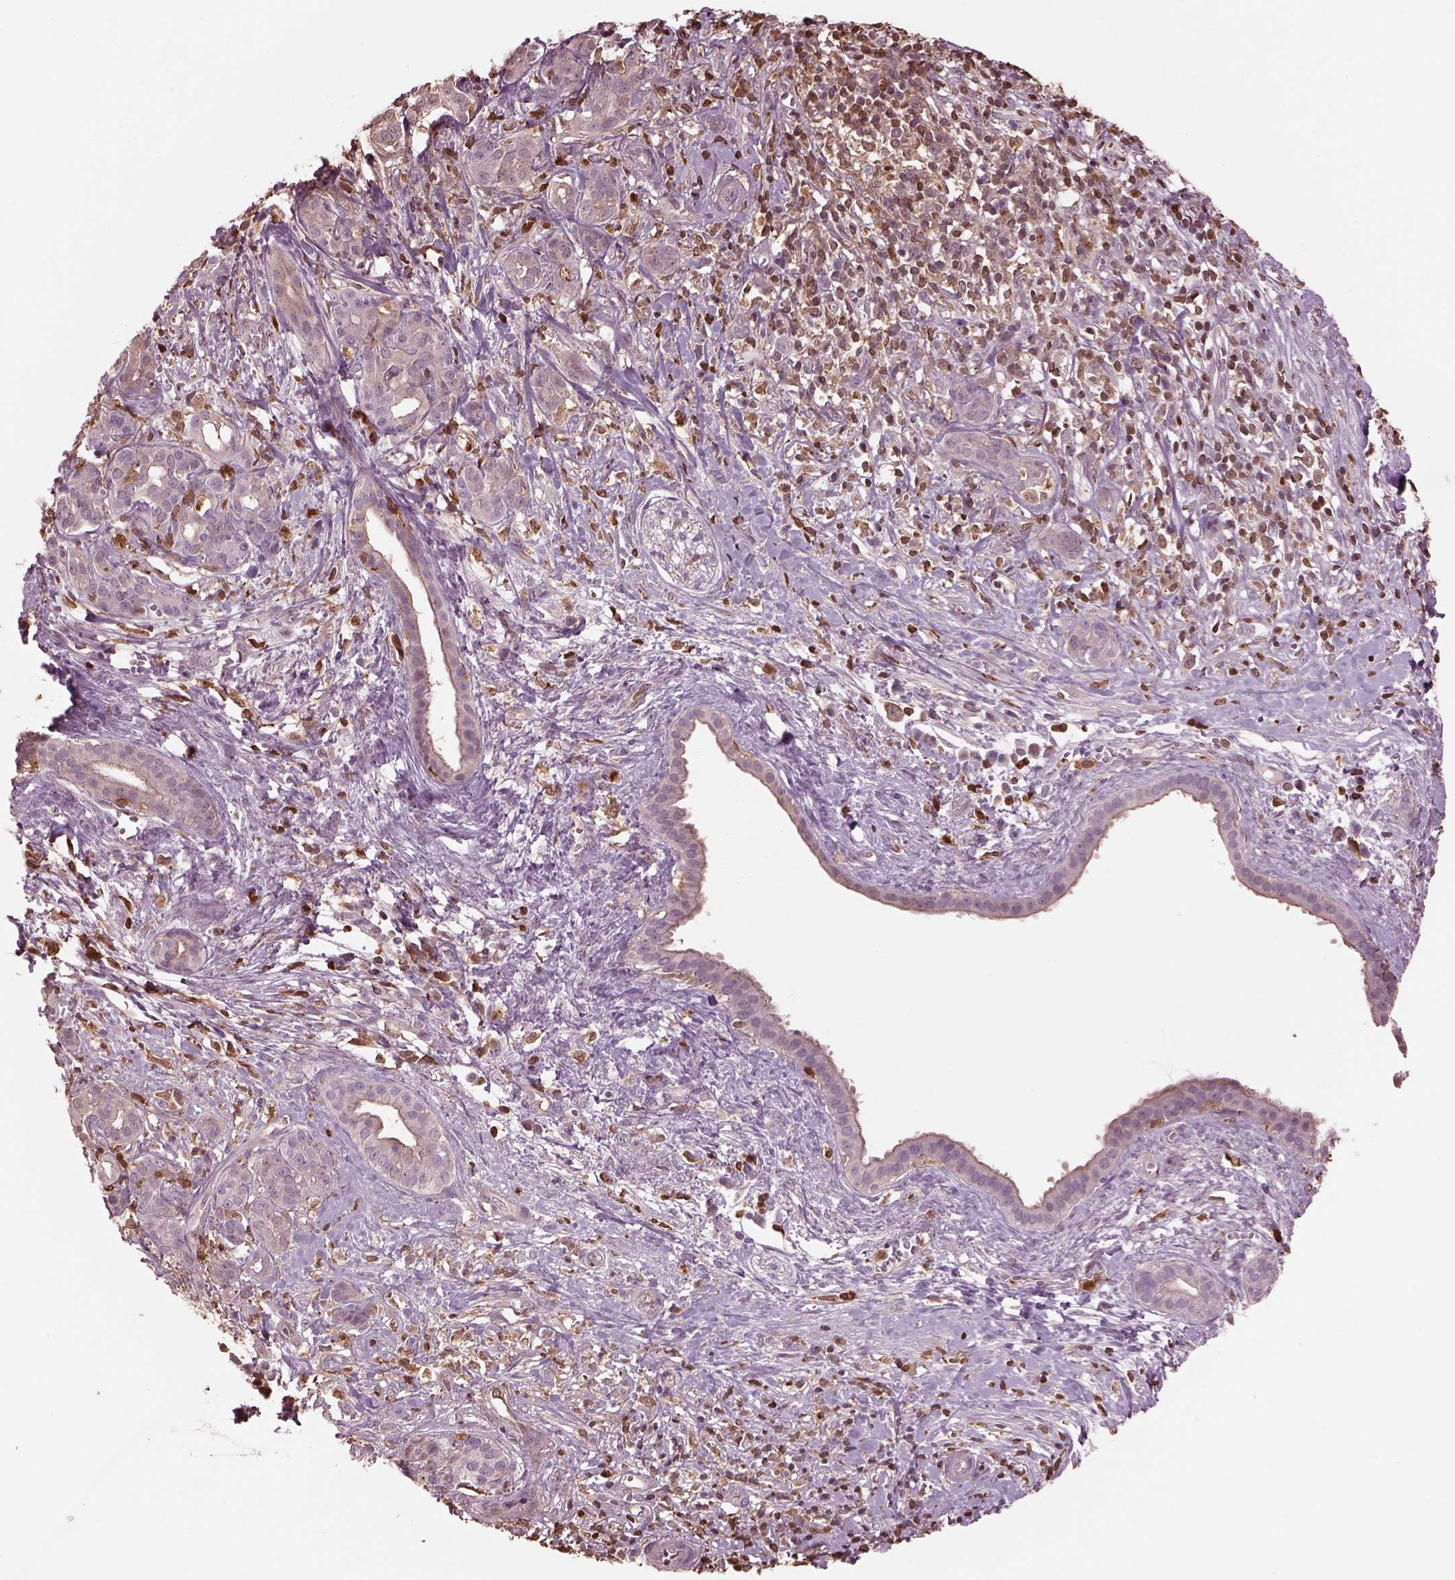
{"staining": {"intensity": "weak", "quantity": "<25%", "location": "cytoplasmic/membranous"}, "tissue": "pancreatic cancer", "cell_type": "Tumor cells", "image_type": "cancer", "snomed": [{"axis": "morphology", "description": "Adenocarcinoma, NOS"}, {"axis": "topography", "description": "Pancreas"}], "caption": "This is a histopathology image of IHC staining of pancreatic cancer (adenocarcinoma), which shows no staining in tumor cells.", "gene": "IL31RA", "patient": {"sex": "male", "age": 61}}